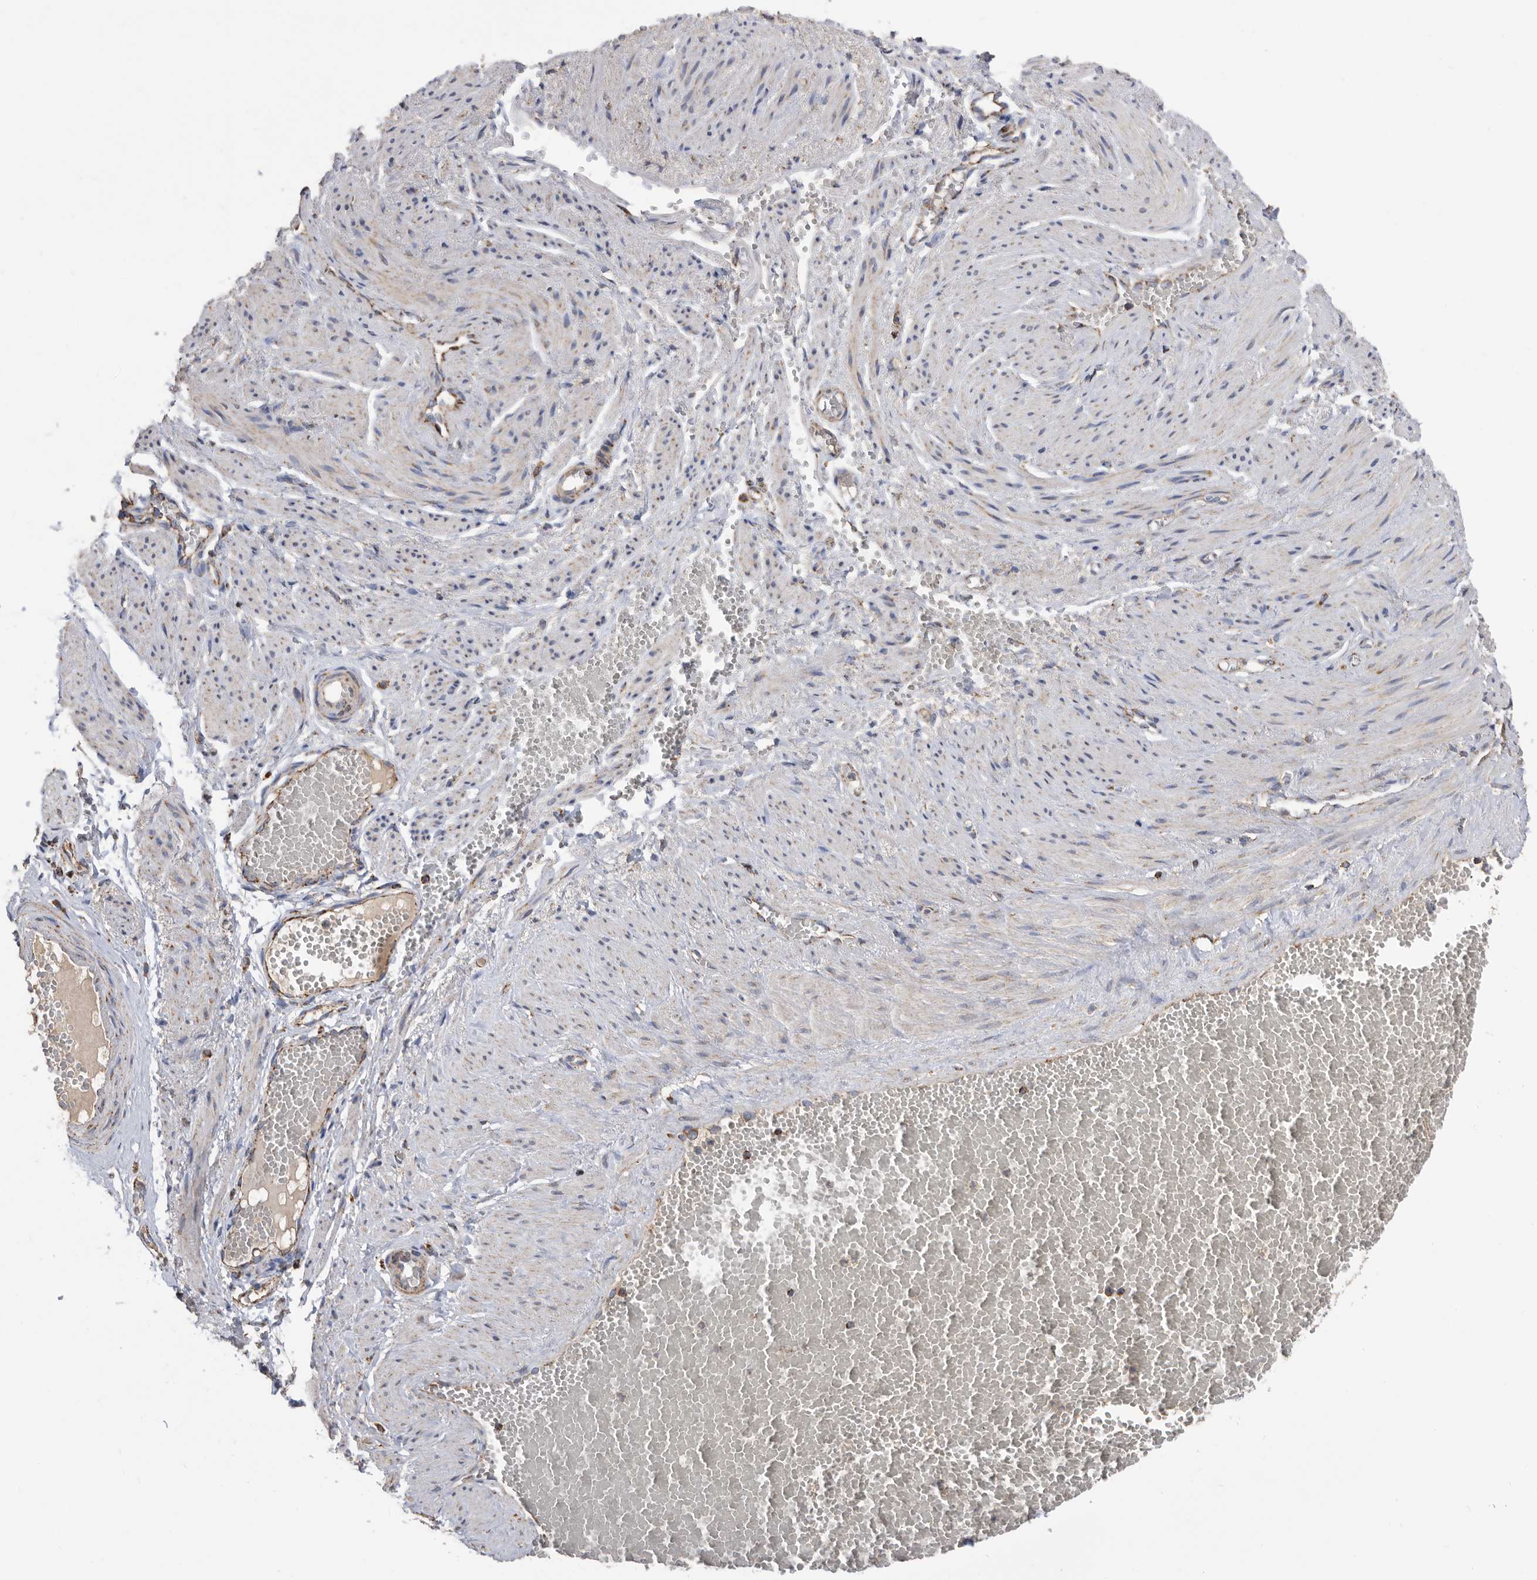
{"staining": {"intensity": "negative", "quantity": "none", "location": "none"}, "tissue": "adipose tissue", "cell_type": "Adipocytes", "image_type": "normal", "snomed": [{"axis": "morphology", "description": "Normal tissue, NOS"}, {"axis": "topography", "description": "Smooth muscle"}, {"axis": "topography", "description": "Peripheral nerve tissue"}], "caption": "Histopathology image shows no significant protein staining in adipocytes of benign adipose tissue.", "gene": "WFDC1", "patient": {"sex": "female", "age": 39}}